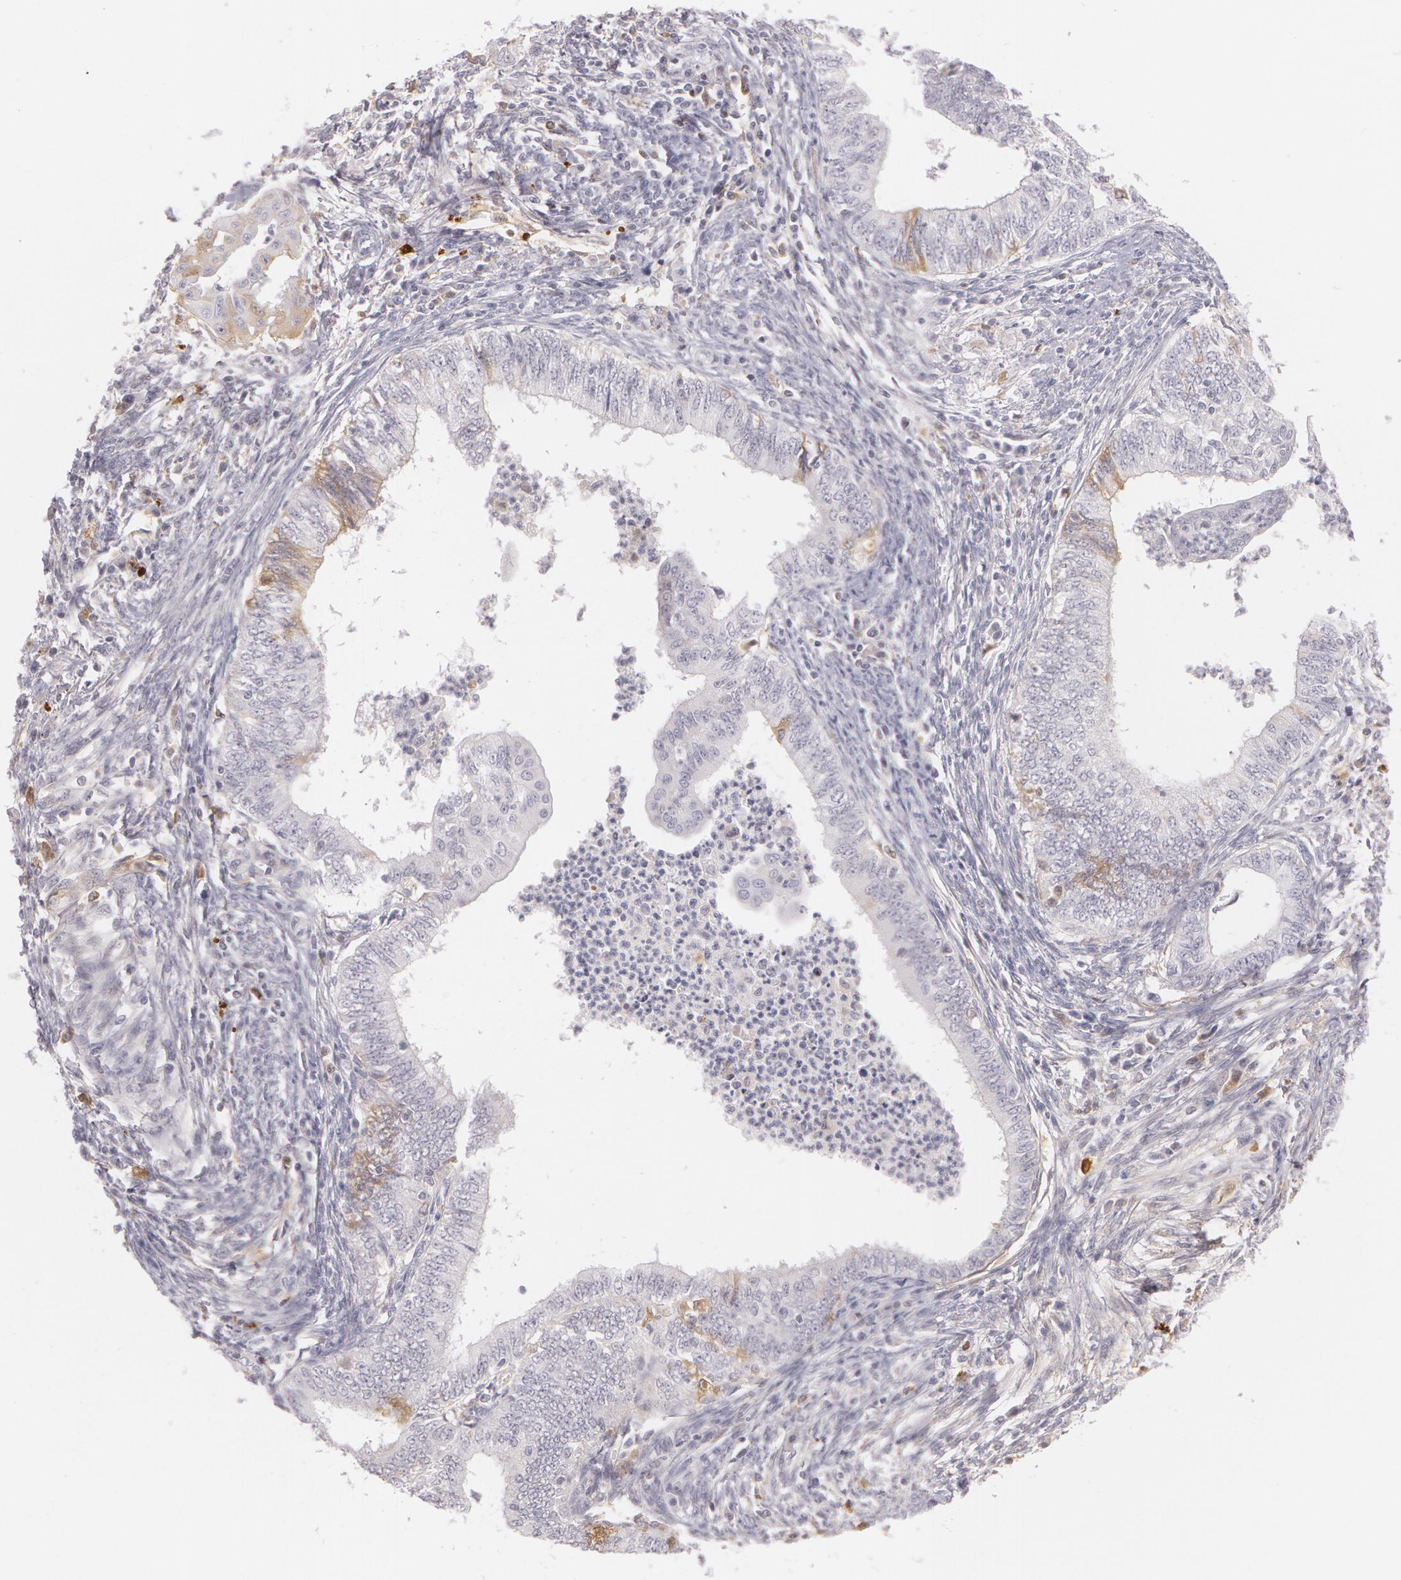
{"staining": {"intensity": "negative", "quantity": "none", "location": "none"}, "tissue": "endometrial cancer", "cell_type": "Tumor cells", "image_type": "cancer", "snomed": [{"axis": "morphology", "description": "Adenocarcinoma, NOS"}, {"axis": "topography", "description": "Endometrium"}], "caption": "This is a histopathology image of immunohistochemistry staining of adenocarcinoma (endometrial), which shows no expression in tumor cells.", "gene": "LBP", "patient": {"sex": "female", "age": 66}}